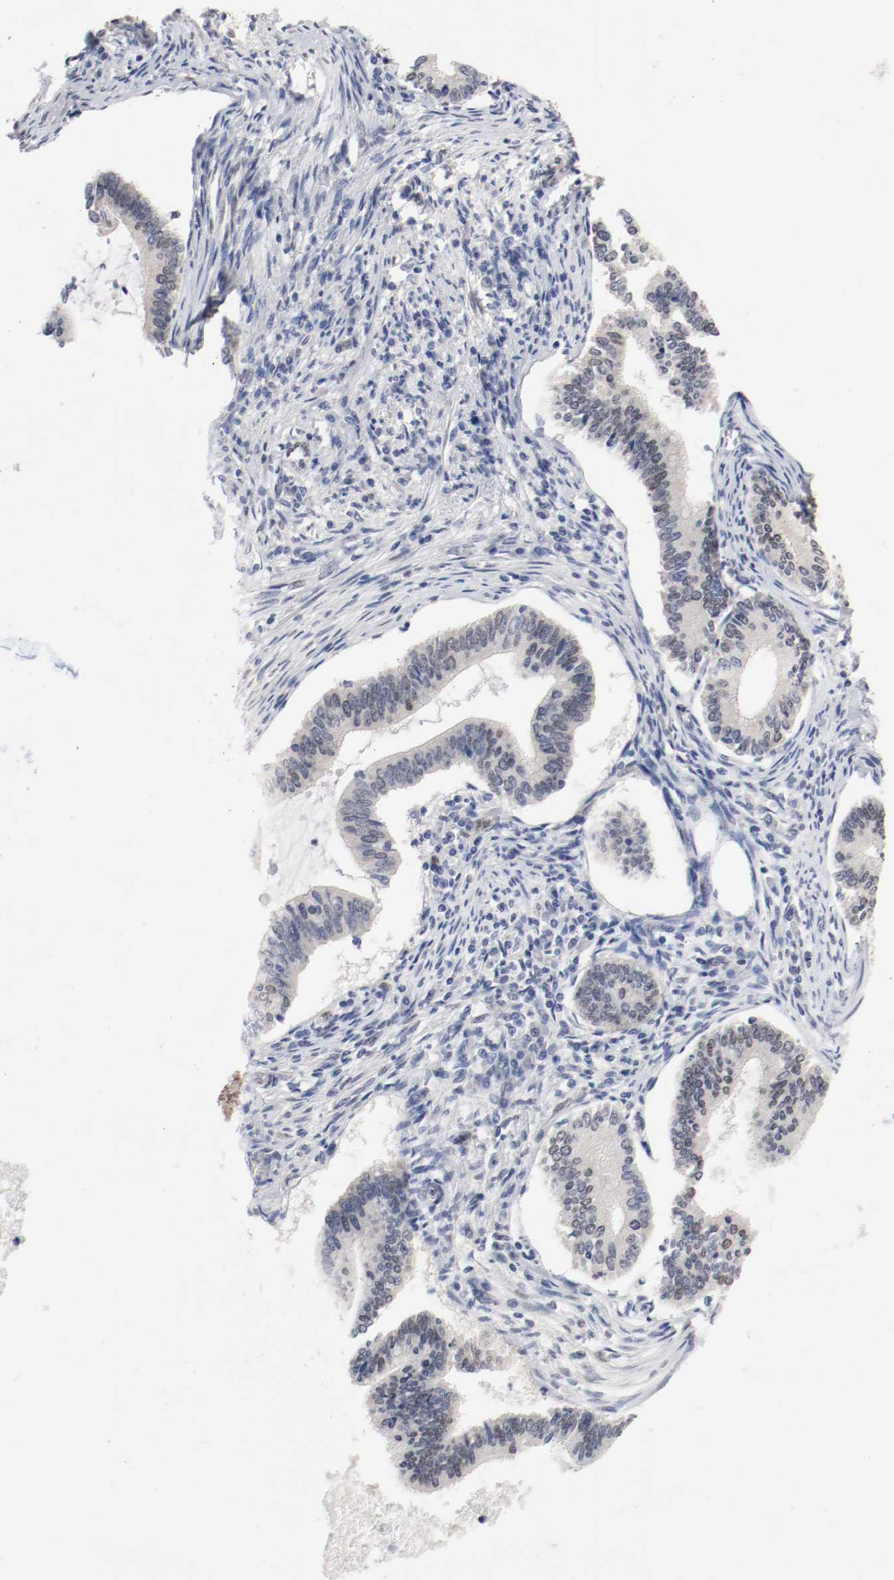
{"staining": {"intensity": "moderate", "quantity": "25%-75%", "location": "nuclear"}, "tissue": "cervical cancer", "cell_type": "Tumor cells", "image_type": "cancer", "snomed": [{"axis": "morphology", "description": "Adenocarcinoma, NOS"}, {"axis": "topography", "description": "Cervix"}], "caption": "Immunohistochemical staining of human cervical cancer (adenocarcinoma) displays moderate nuclear protein staining in approximately 25%-75% of tumor cells.", "gene": "FOSL2", "patient": {"sex": "female", "age": 36}}